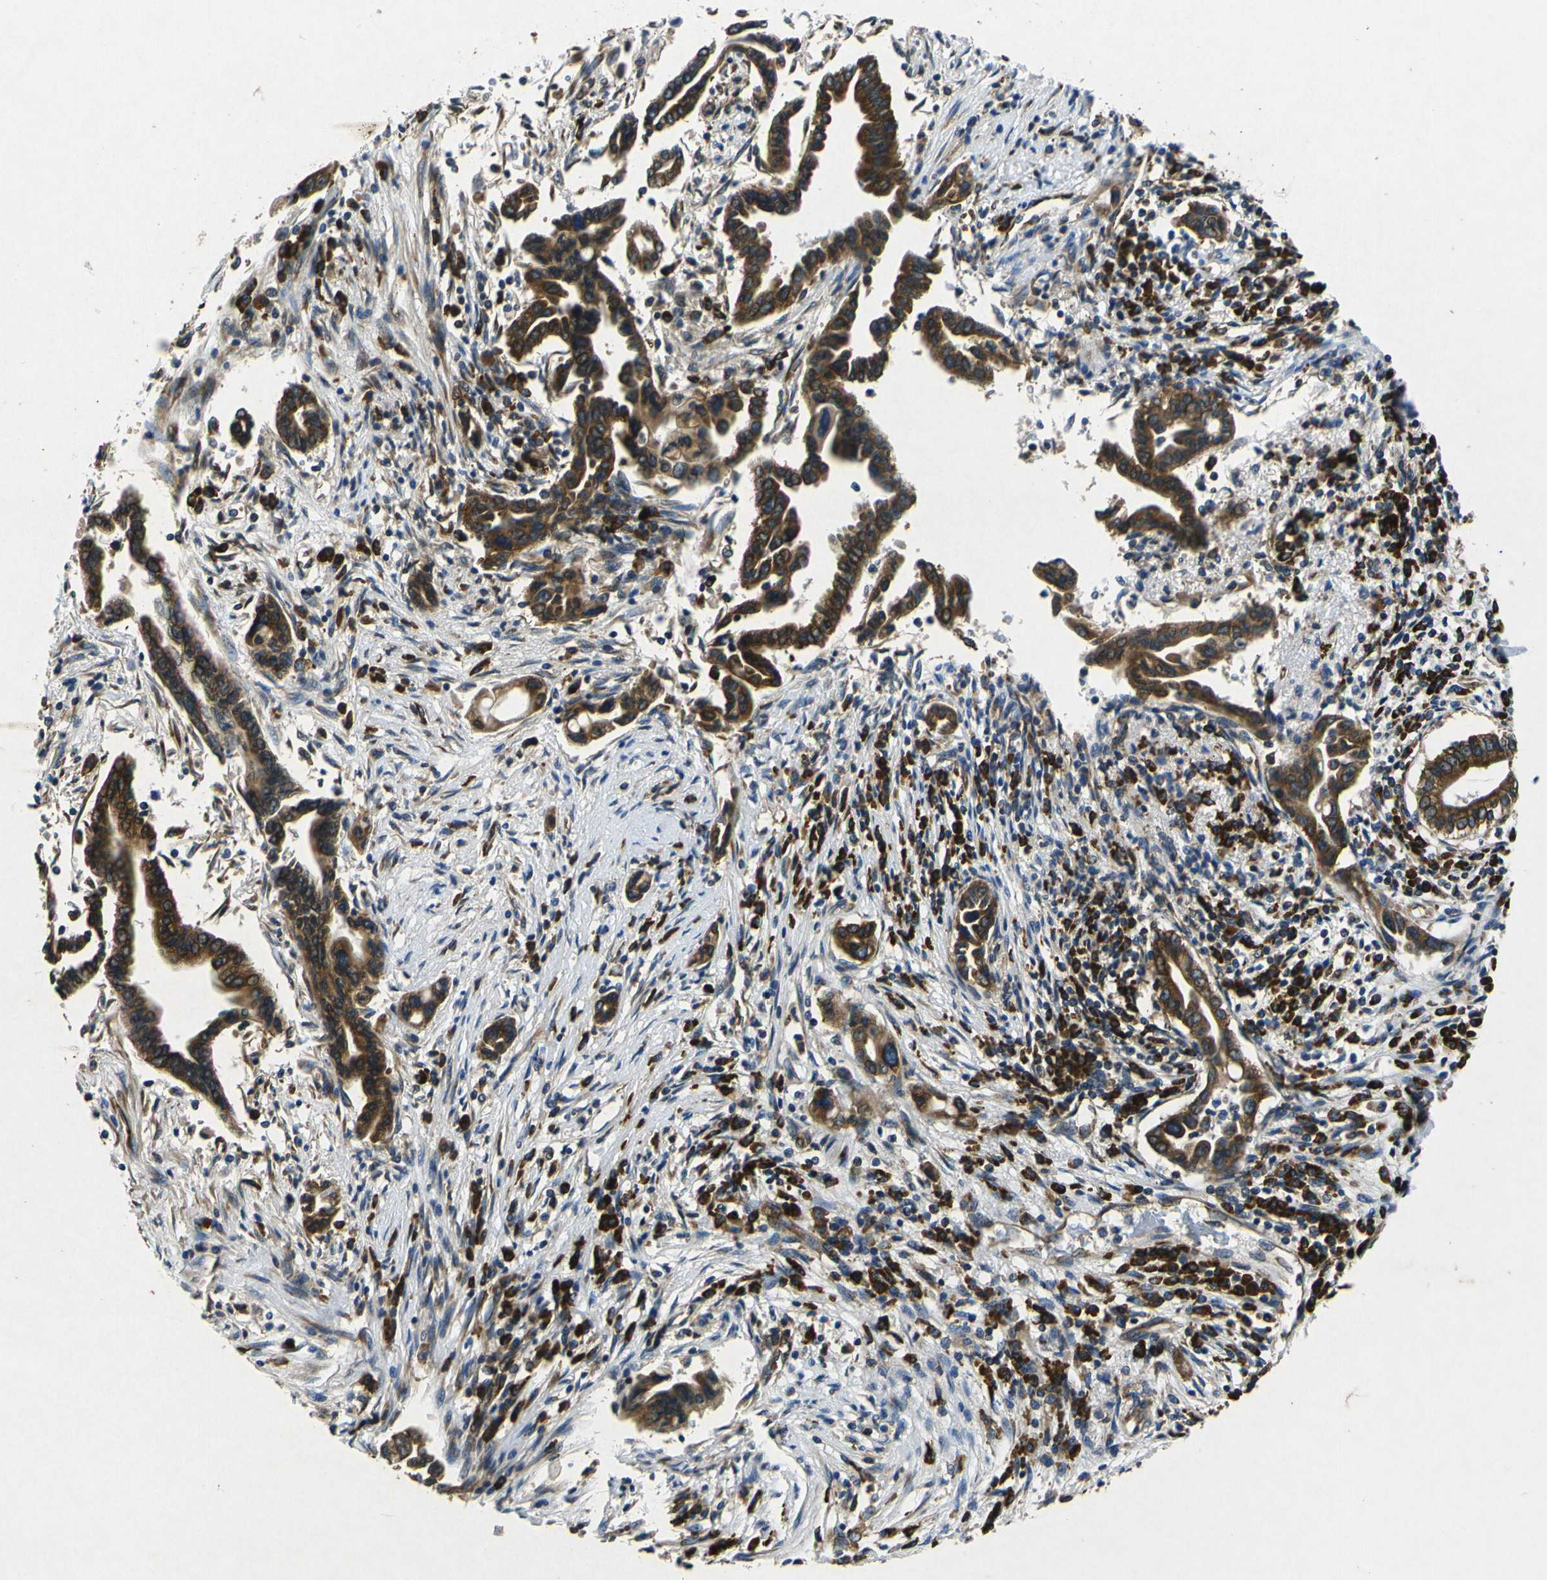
{"staining": {"intensity": "strong", "quantity": ">75%", "location": "cytoplasmic/membranous"}, "tissue": "pancreatic cancer", "cell_type": "Tumor cells", "image_type": "cancer", "snomed": [{"axis": "morphology", "description": "Adenocarcinoma, NOS"}, {"axis": "topography", "description": "Pancreas"}], "caption": "A high amount of strong cytoplasmic/membranous expression is appreciated in approximately >75% of tumor cells in pancreatic cancer (adenocarcinoma) tissue.", "gene": "RPSA", "patient": {"sex": "female", "age": 57}}